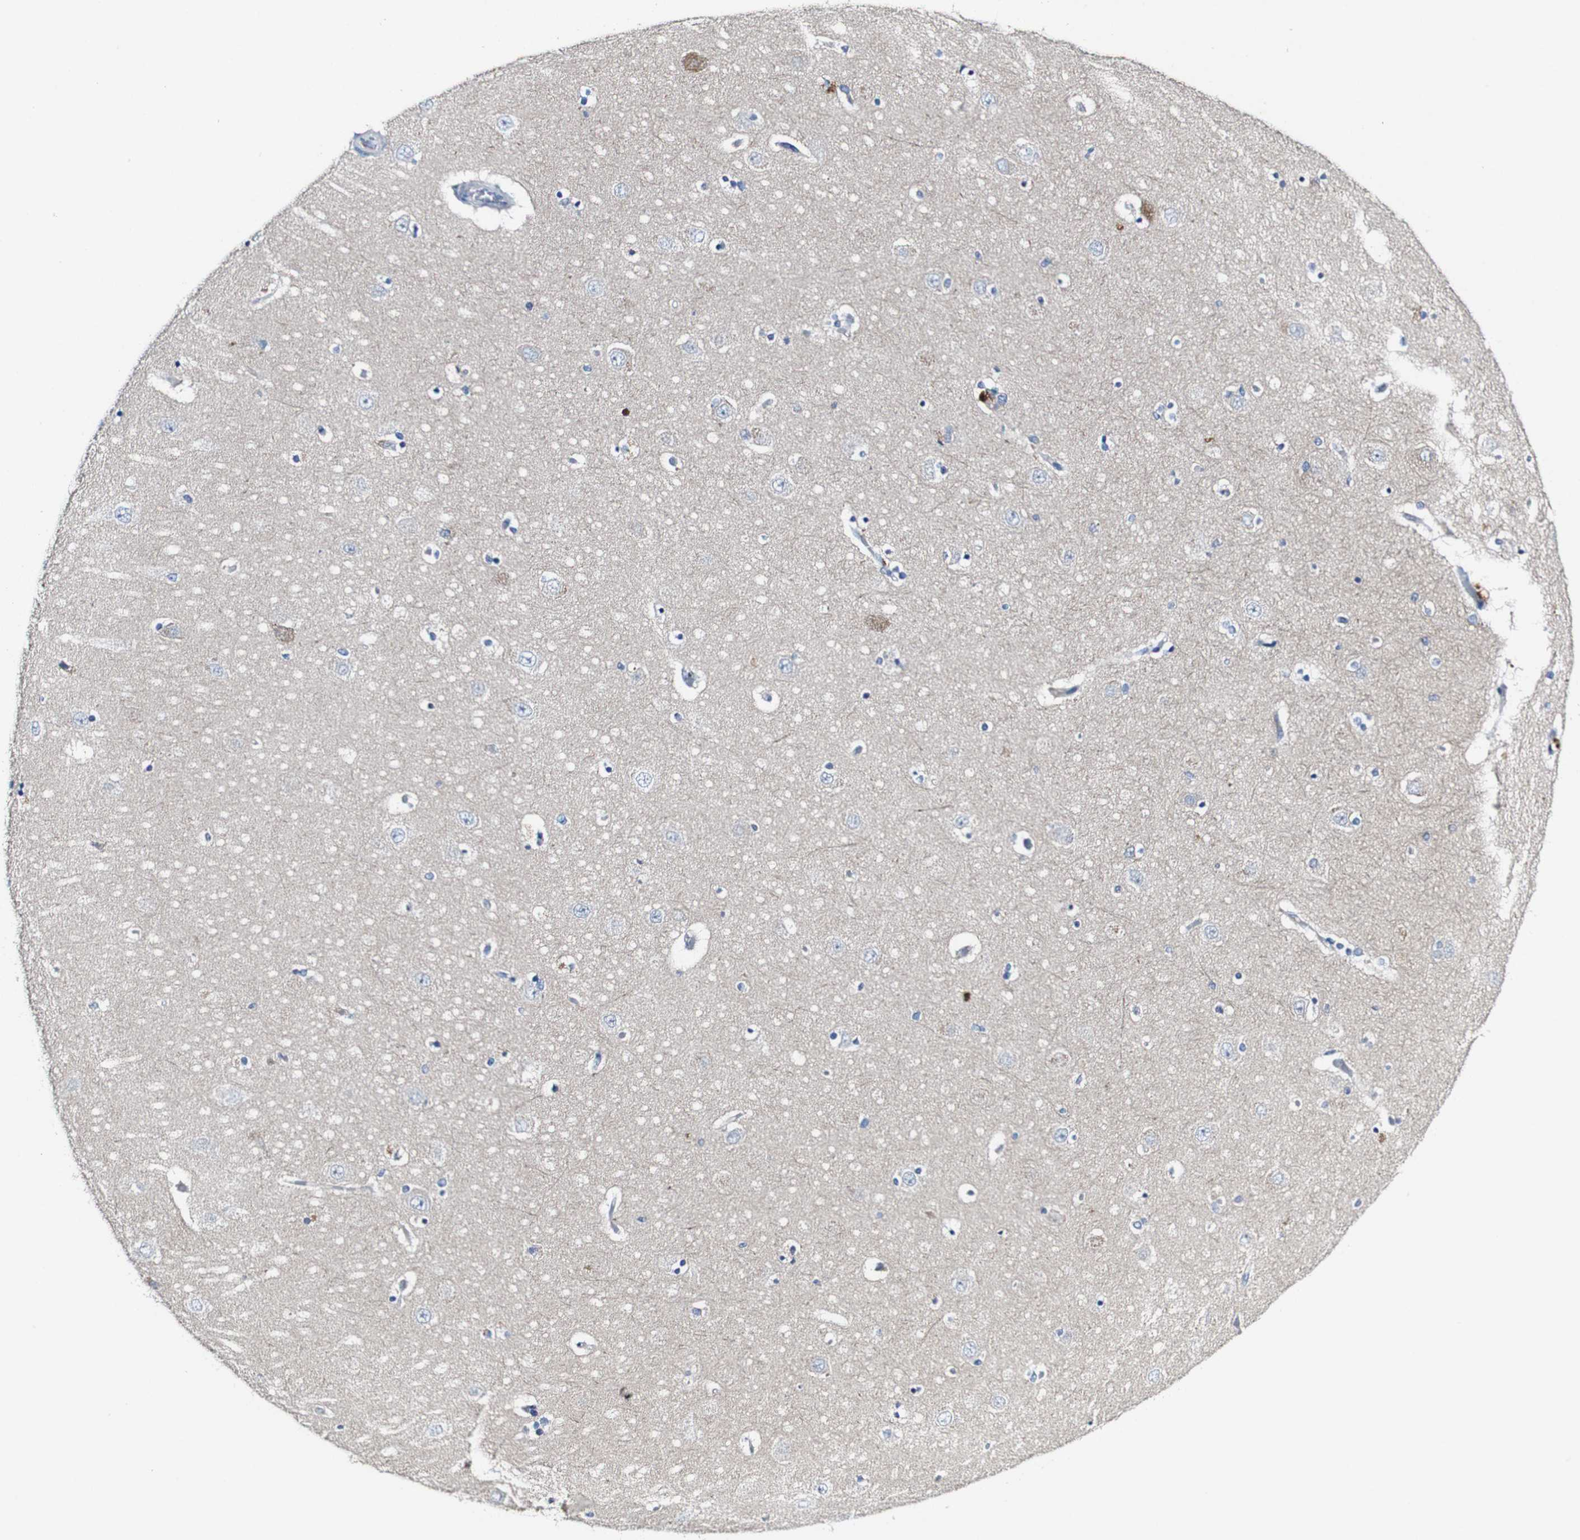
{"staining": {"intensity": "negative", "quantity": "none", "location": "none"}, "tissue": "hippocampus", "cell_type": "Glial cells", "image_type": "normal", "snomed": [{"axis": "morphology", "description": "Normal tissue, NOS"}, {"axis": "topography", "description": "Hippocampus"}], "caption": "Human hippocampus stained for a protein using immunohistochemistry displays no staining in glial cells.", "gene": "GRAMD1A", "patient": {"sex": "female", "age": 54}}